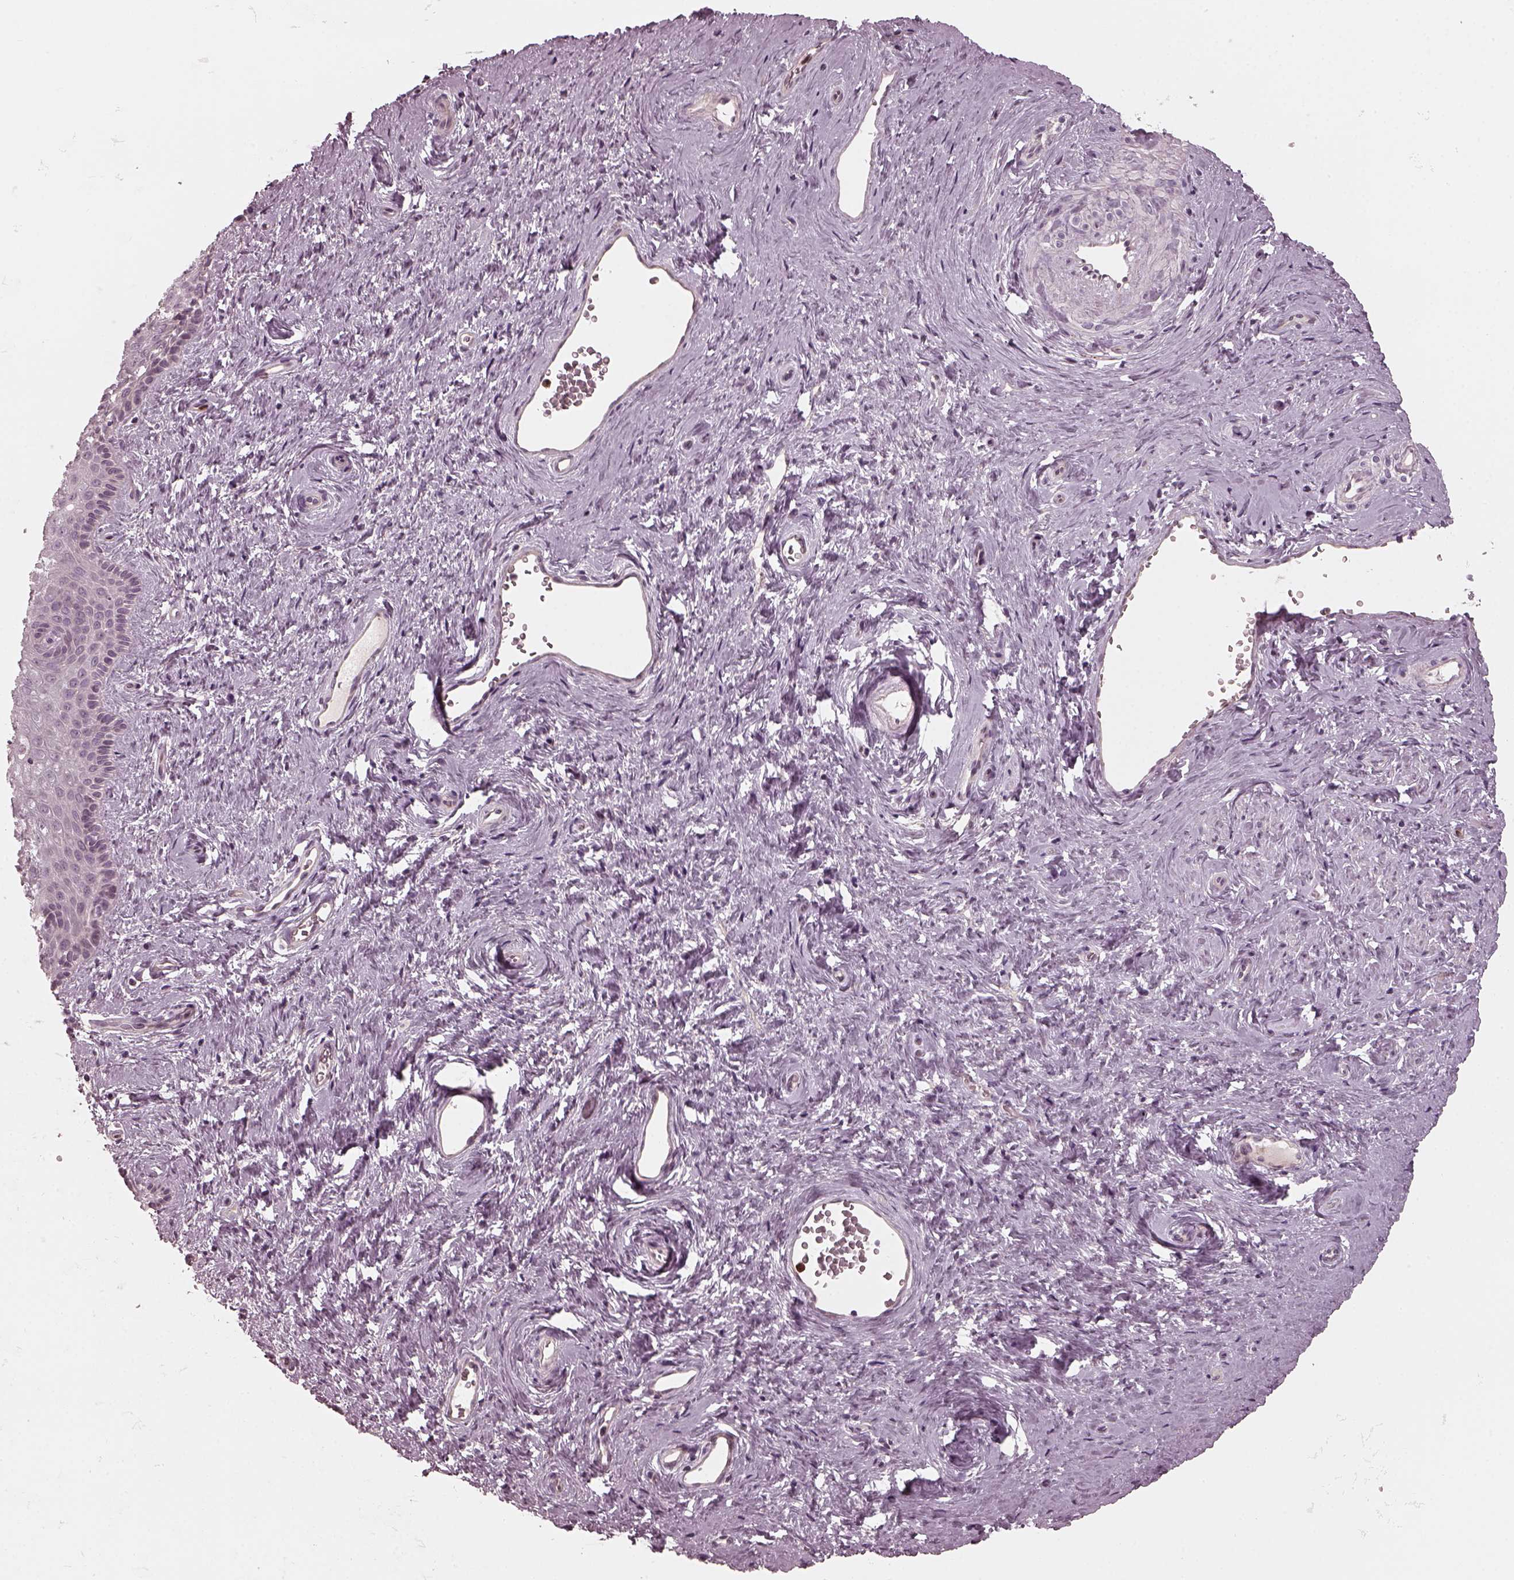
{"staining": {"intensity": "weak", "quantity": "<25%", "location": "cytoplasmic/membranous,nuclear"}, "tissue": "vagina", "cell_type": "Squamous epithelial cells", "image_type": "normal", "snomed": [{"axis": "morphology", "description": "Normal tissue, NOS"}, {"axis": "topography", "description": "Vagina"}], "caption": "Squamous epithelial cells are negative for protein expression in benign human vagina. (Stains: DAB (3,3'-diaminobenzidine) immunohistochemistry with hematoxylin counter stain, Microscopy: brightfield microscopy at high magnification).", "gene": "CHIT1", "patient": {"sex": "female", "age": 45}}